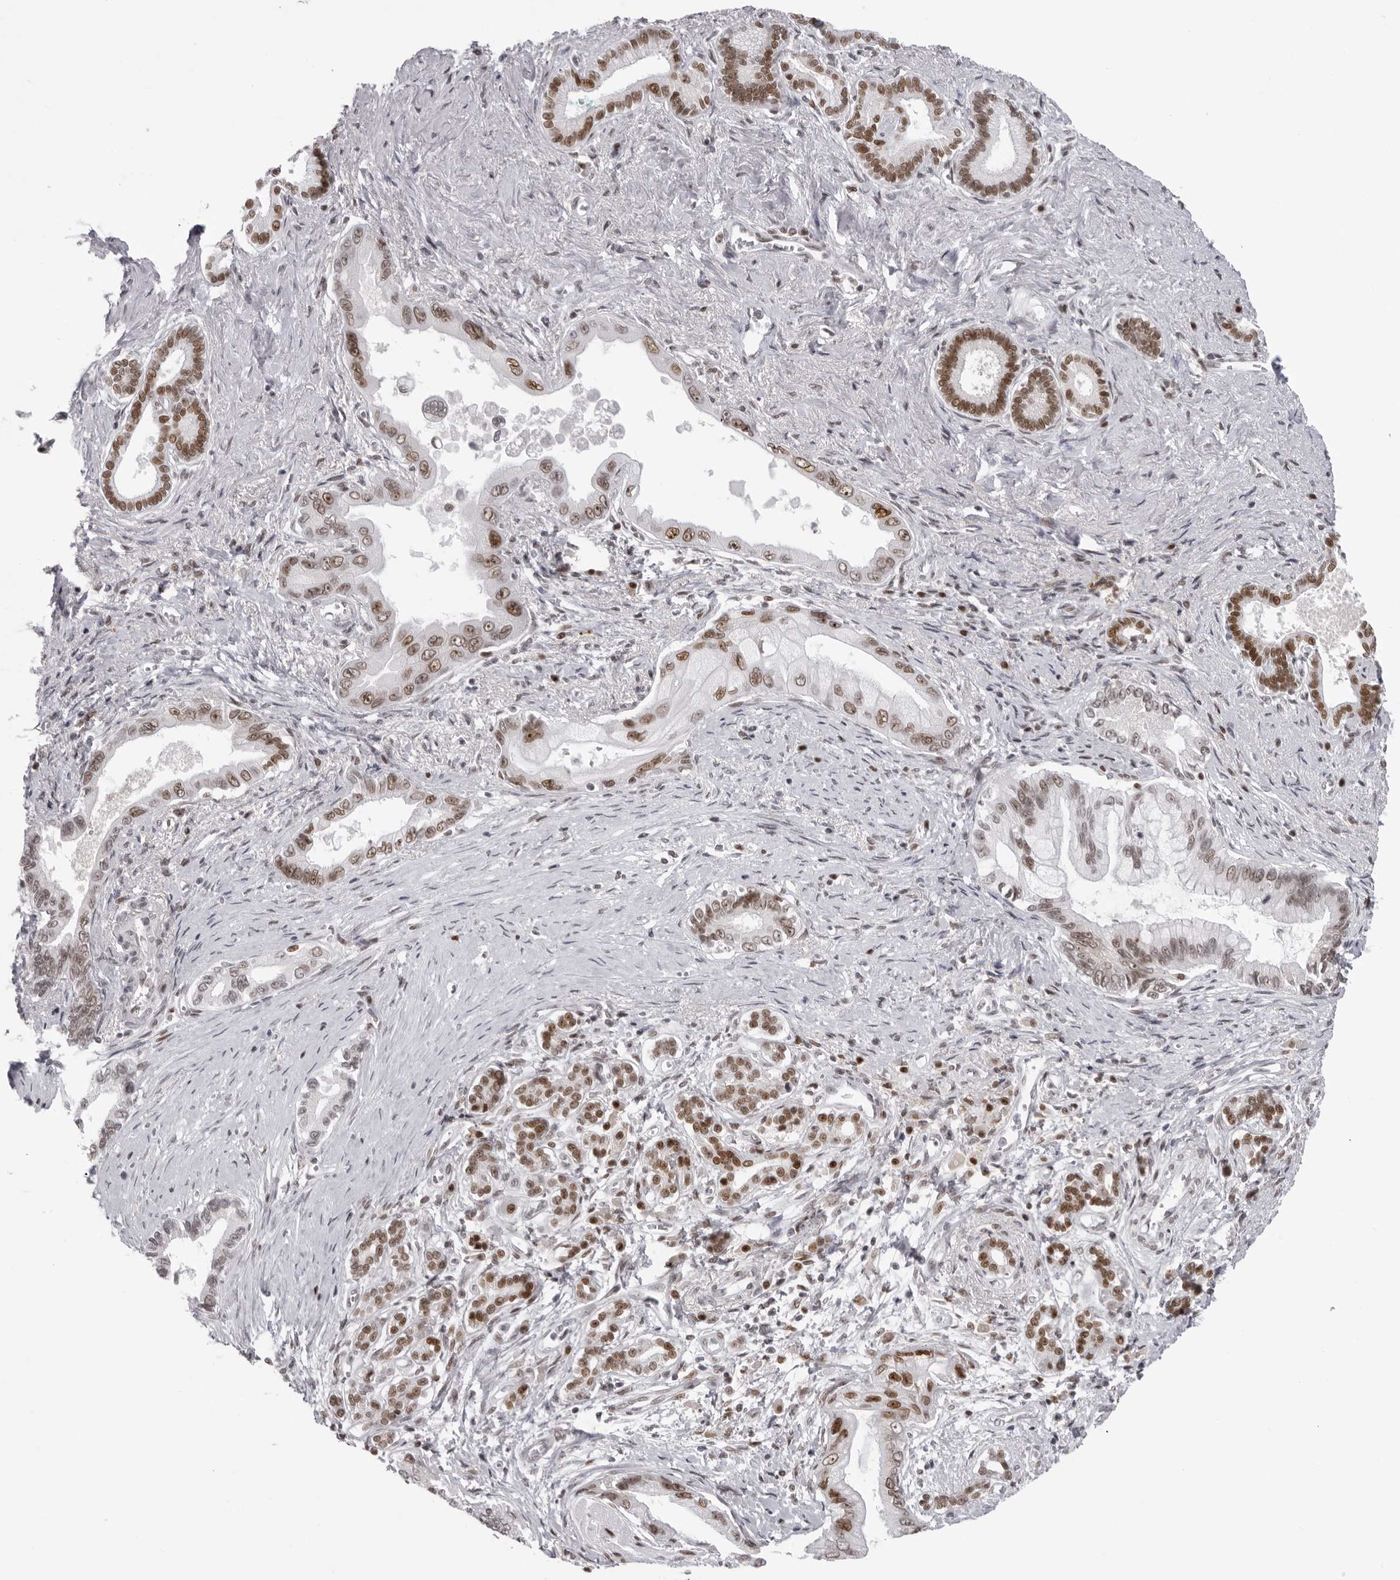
{"staining": {"intensity": "moderate", "quantity": ">75%", "location": "nuclear"}, "tissue": "pancreatic cancer", "cell_type": "Tumor cells", "image_type": "cancer", "snomed": [{"axis": "morphology", "description": "Adenocarcinoma, NOS"}, {"axis": "topography", "description": "Pancreas"}], "caption": "Pancreatic cancer was stained to show a protein in brown. There is medium levels of moderate nuclear expression in about >75% of tumor cells.", "gene": "HEXIM2", "patient": {"sex": "male", "age": 78}}